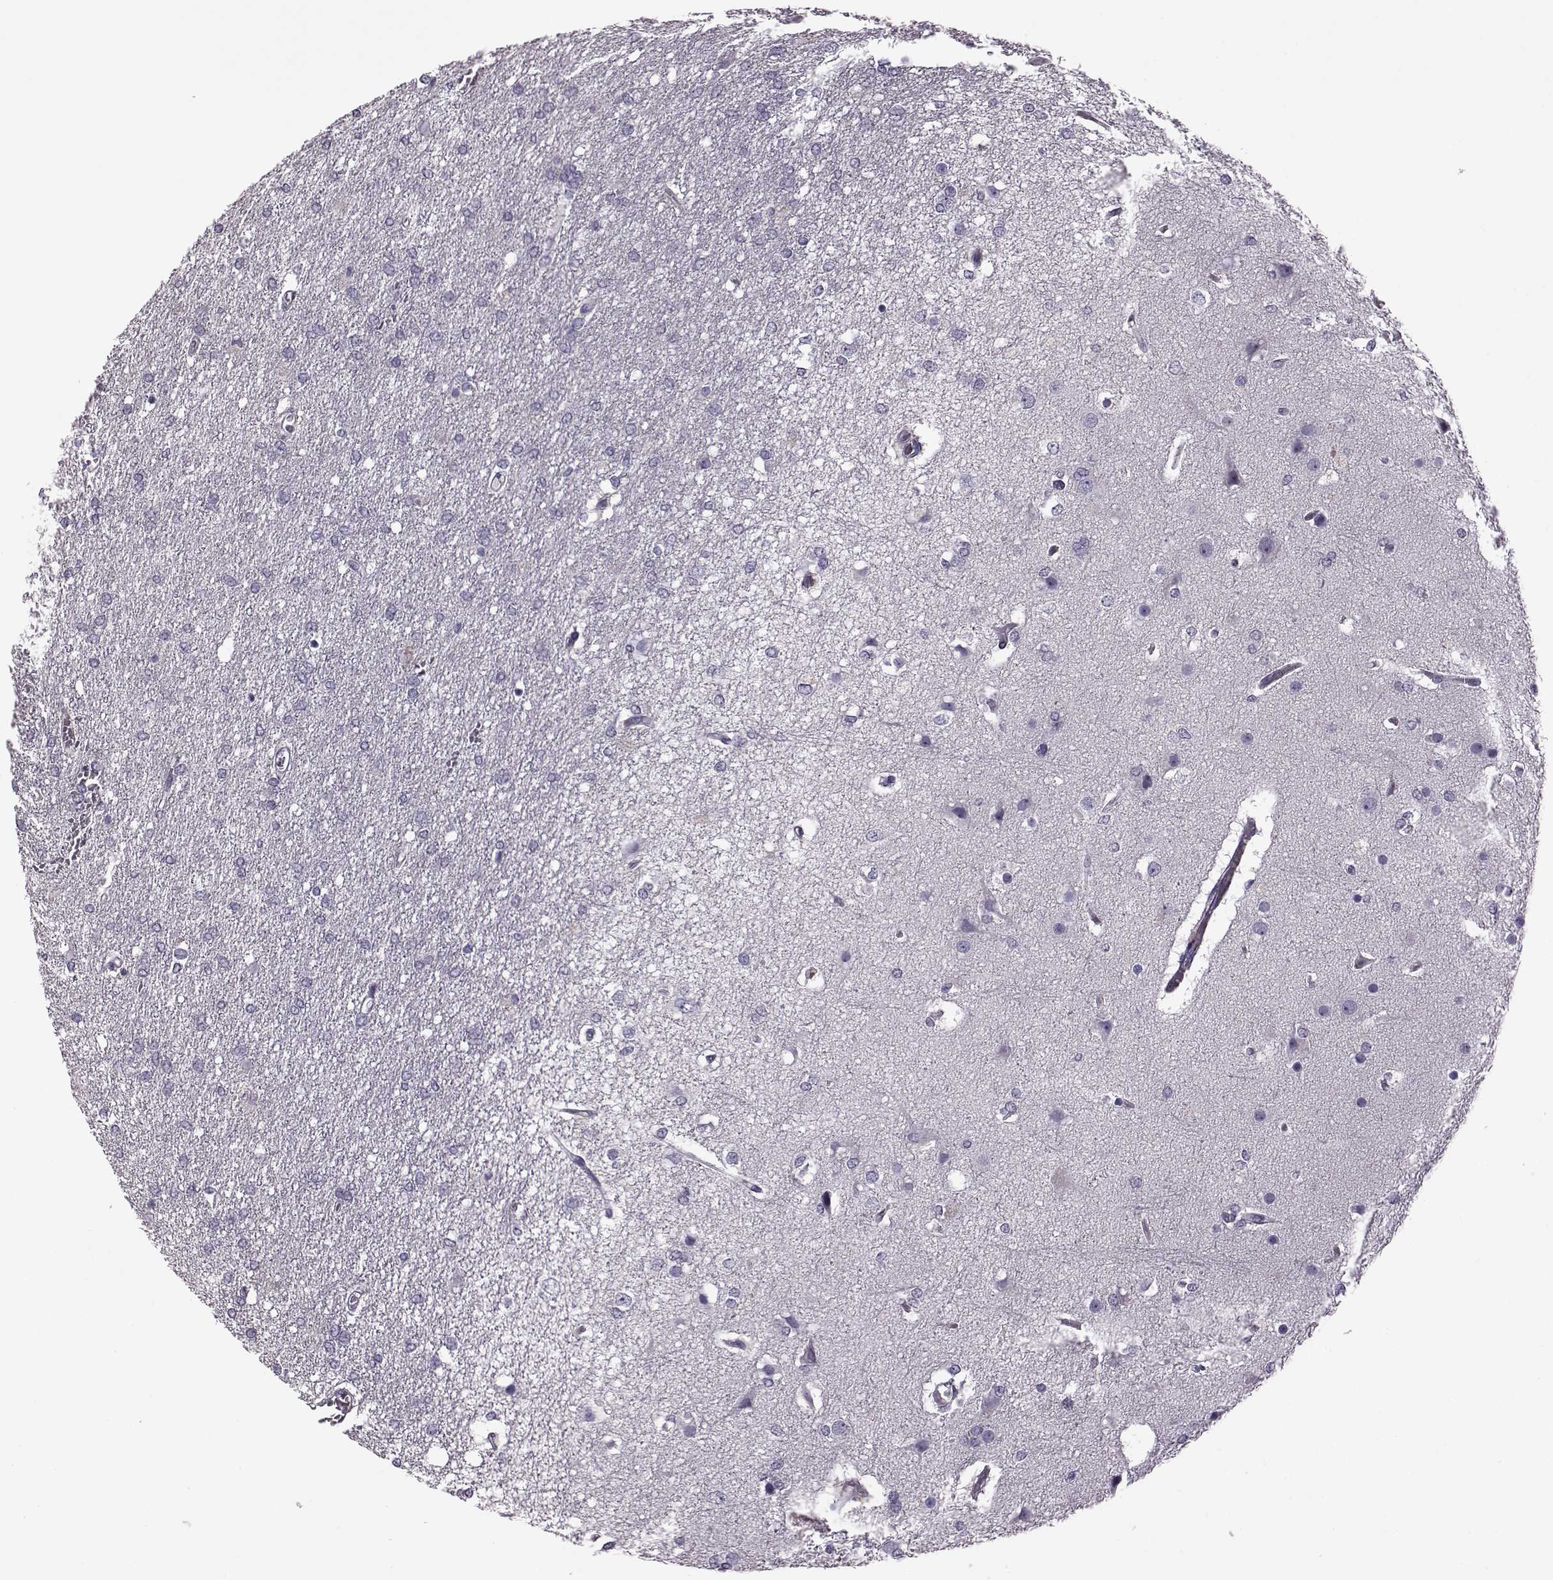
{"staining": {"intensity": "negative", "quantity": "none", "location": "none"}, "tissue": "glioma", "cell_type": "Tumor cells", "image_type": "cancer", "snomed": [{"axis": "morphology", "description": "Glioma, malignant, High grade"}, {"axis": "topography", "description": "Brain"}], "caption": "Immunohistochemistry of human malignant high-grade glioma reveals no staining in tumor cells. (Brightfield microscopy of DAB (3,3'-diaminobenzidine) immunohistochemistry at high magnification).", "gene": "RIMS2", "patient": {"sex": "female", "age": 61}}